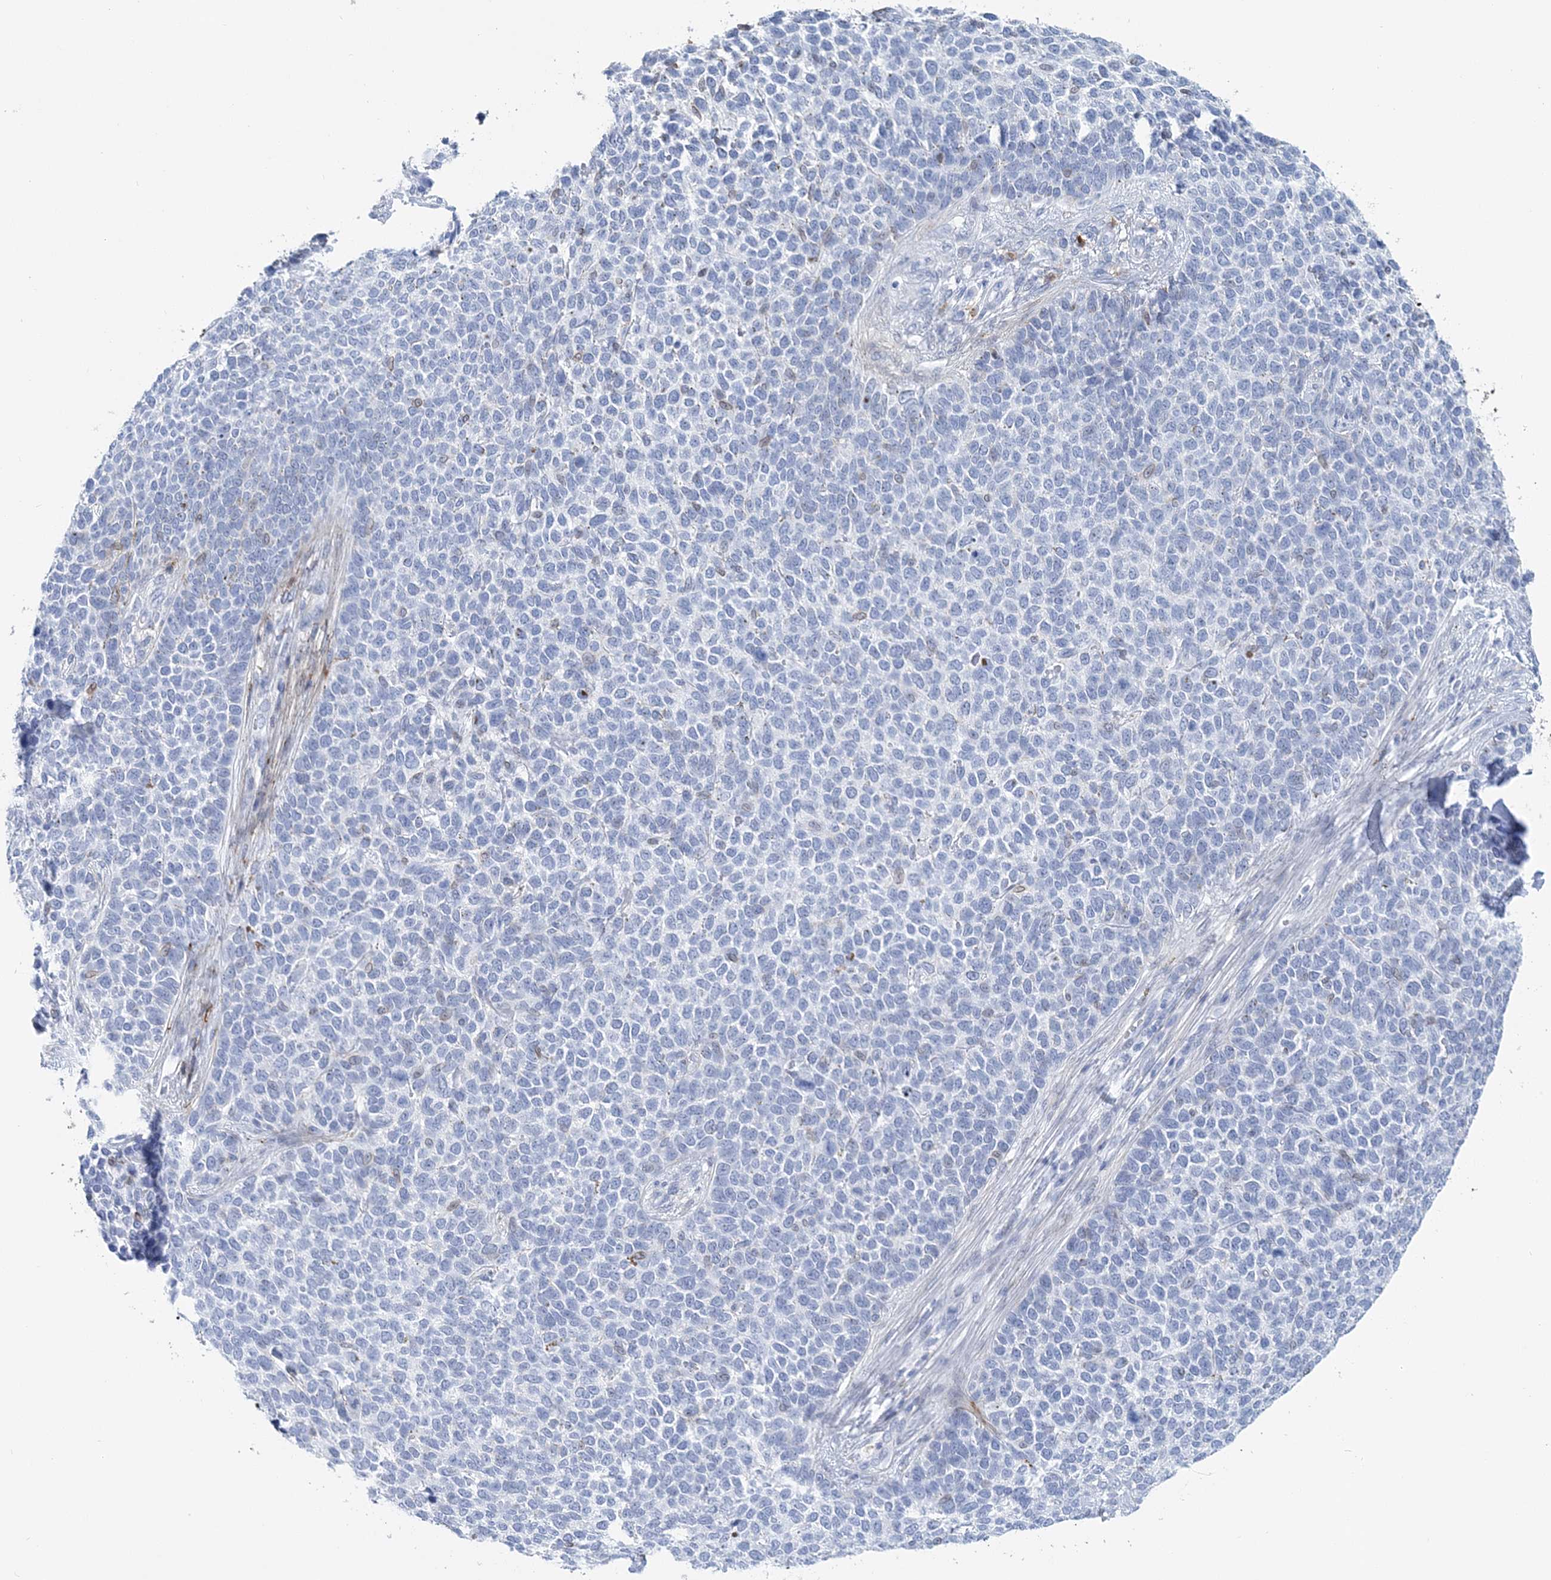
{"staining": {"intensity": "negative", "quantity": "none", "location": "none"}, "tissue": "skin cancer", "cell_type": "Tumor cells", "image_type": "cancer", "snomed": [{"axis": "morphology", "description": "Basal cell carcinoma"}, {"axis": "topography", "description": "Skin"}], "caption": "This photomicrograph is of skin cancer (basal cell carcinoma) stained with immunohistochemistry to label a protein in brown with the nuclei are counter-stained blue. There is no staining in tumor cells. Nuclei are stained in blue.", "gene": "NKX6-1", "patient": {"sex": "female", "age": 84}}